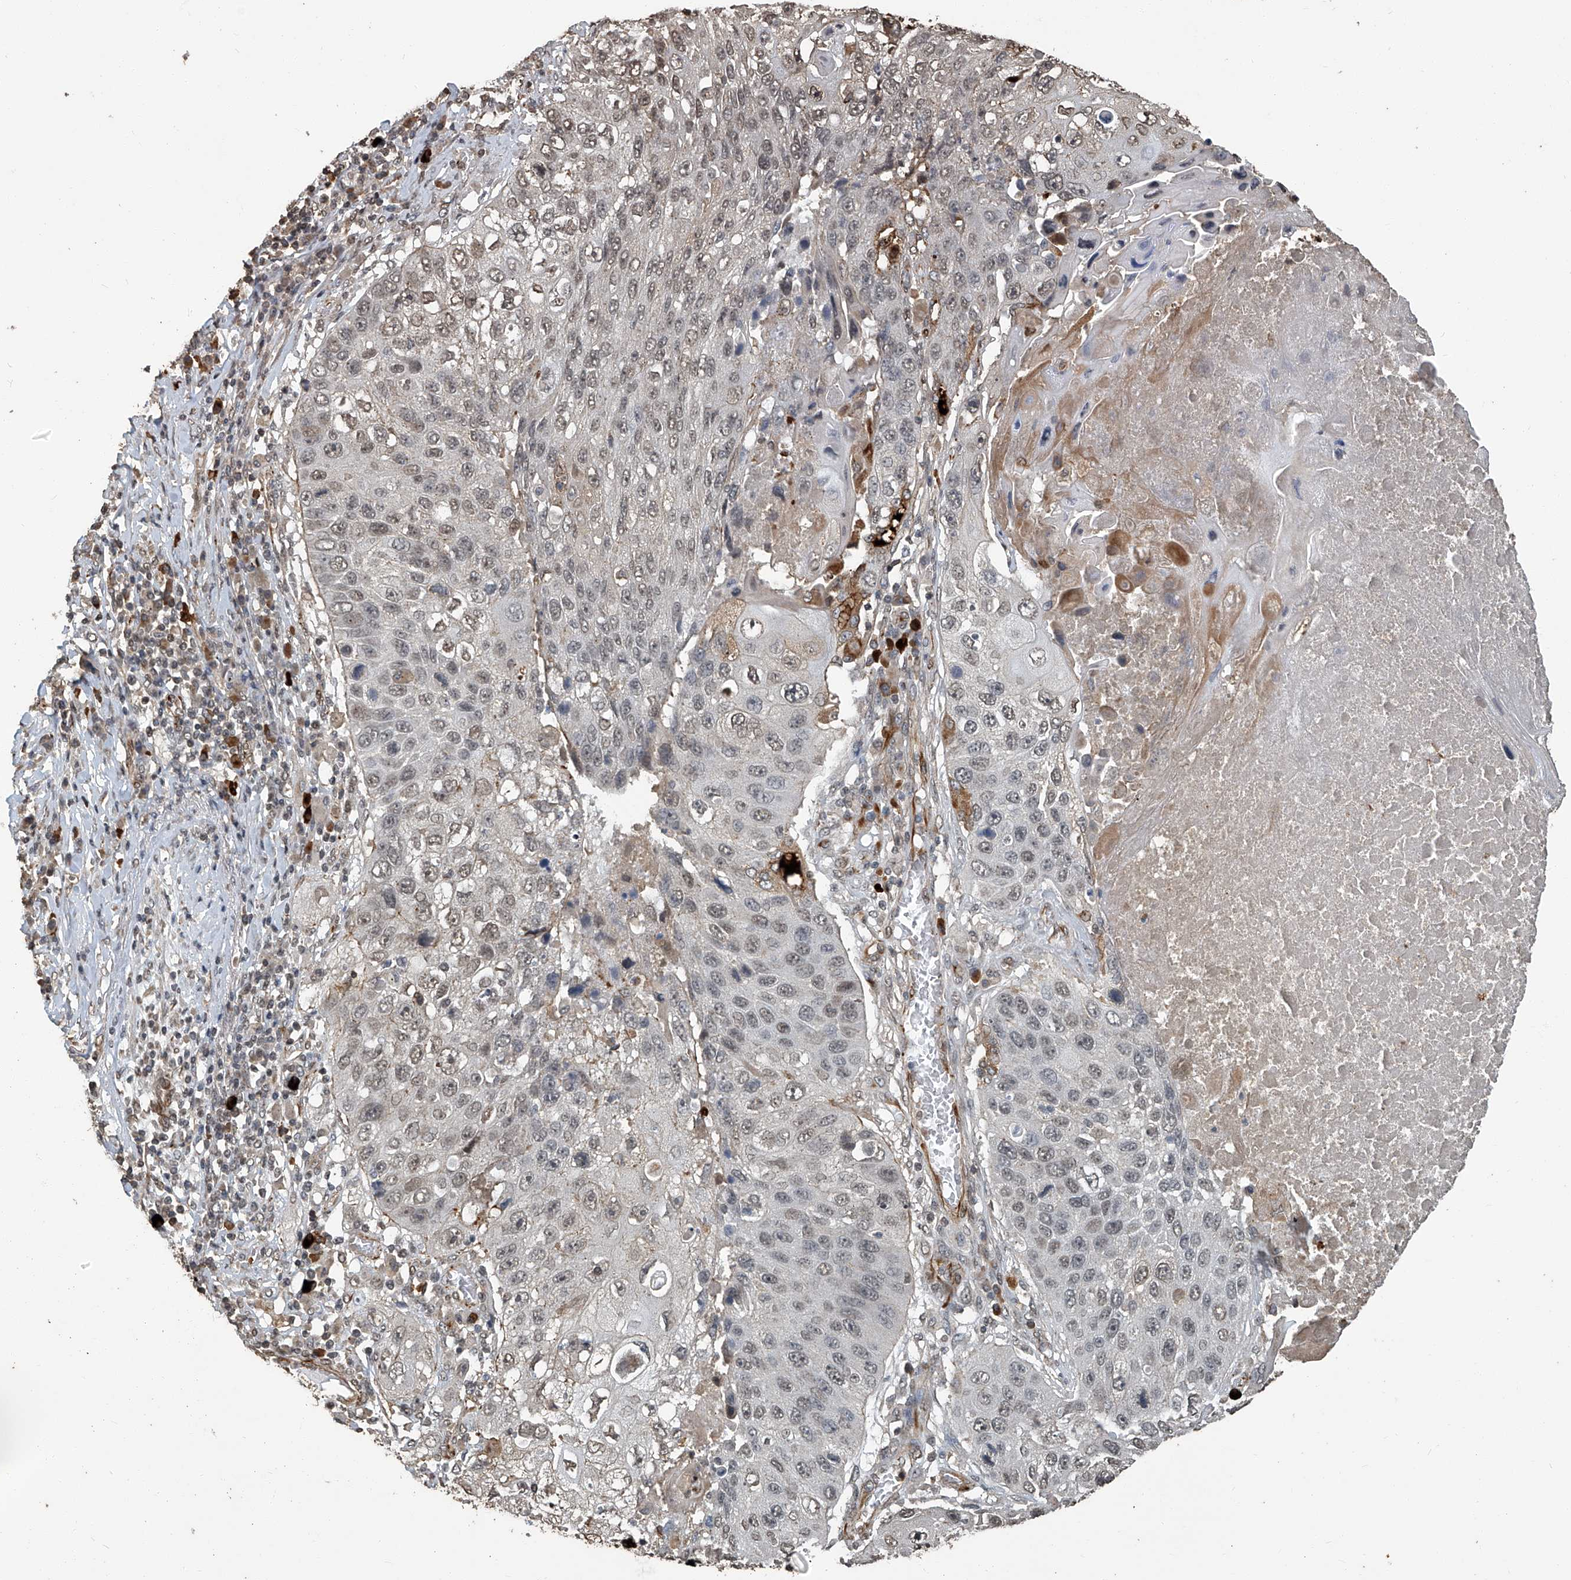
{"staining": {"intensity": "weak", "quantity": "<25%", "location": "nuclear"}, "tissue": "lung cancer", "cell_type": "Tumor cells", "image_type": "cancer", "snomed": [{"axis": "morphology", "description": "Squamous cell carcinoma, NOS"}, {"axis": "topography", "description": "Lung"}], "caption": "There is no significant staining in tumor cells of lung cancer (squamous cell carcinoma).", "gene": "GPR132", "patient": {"sex": "male", "age": 61}}